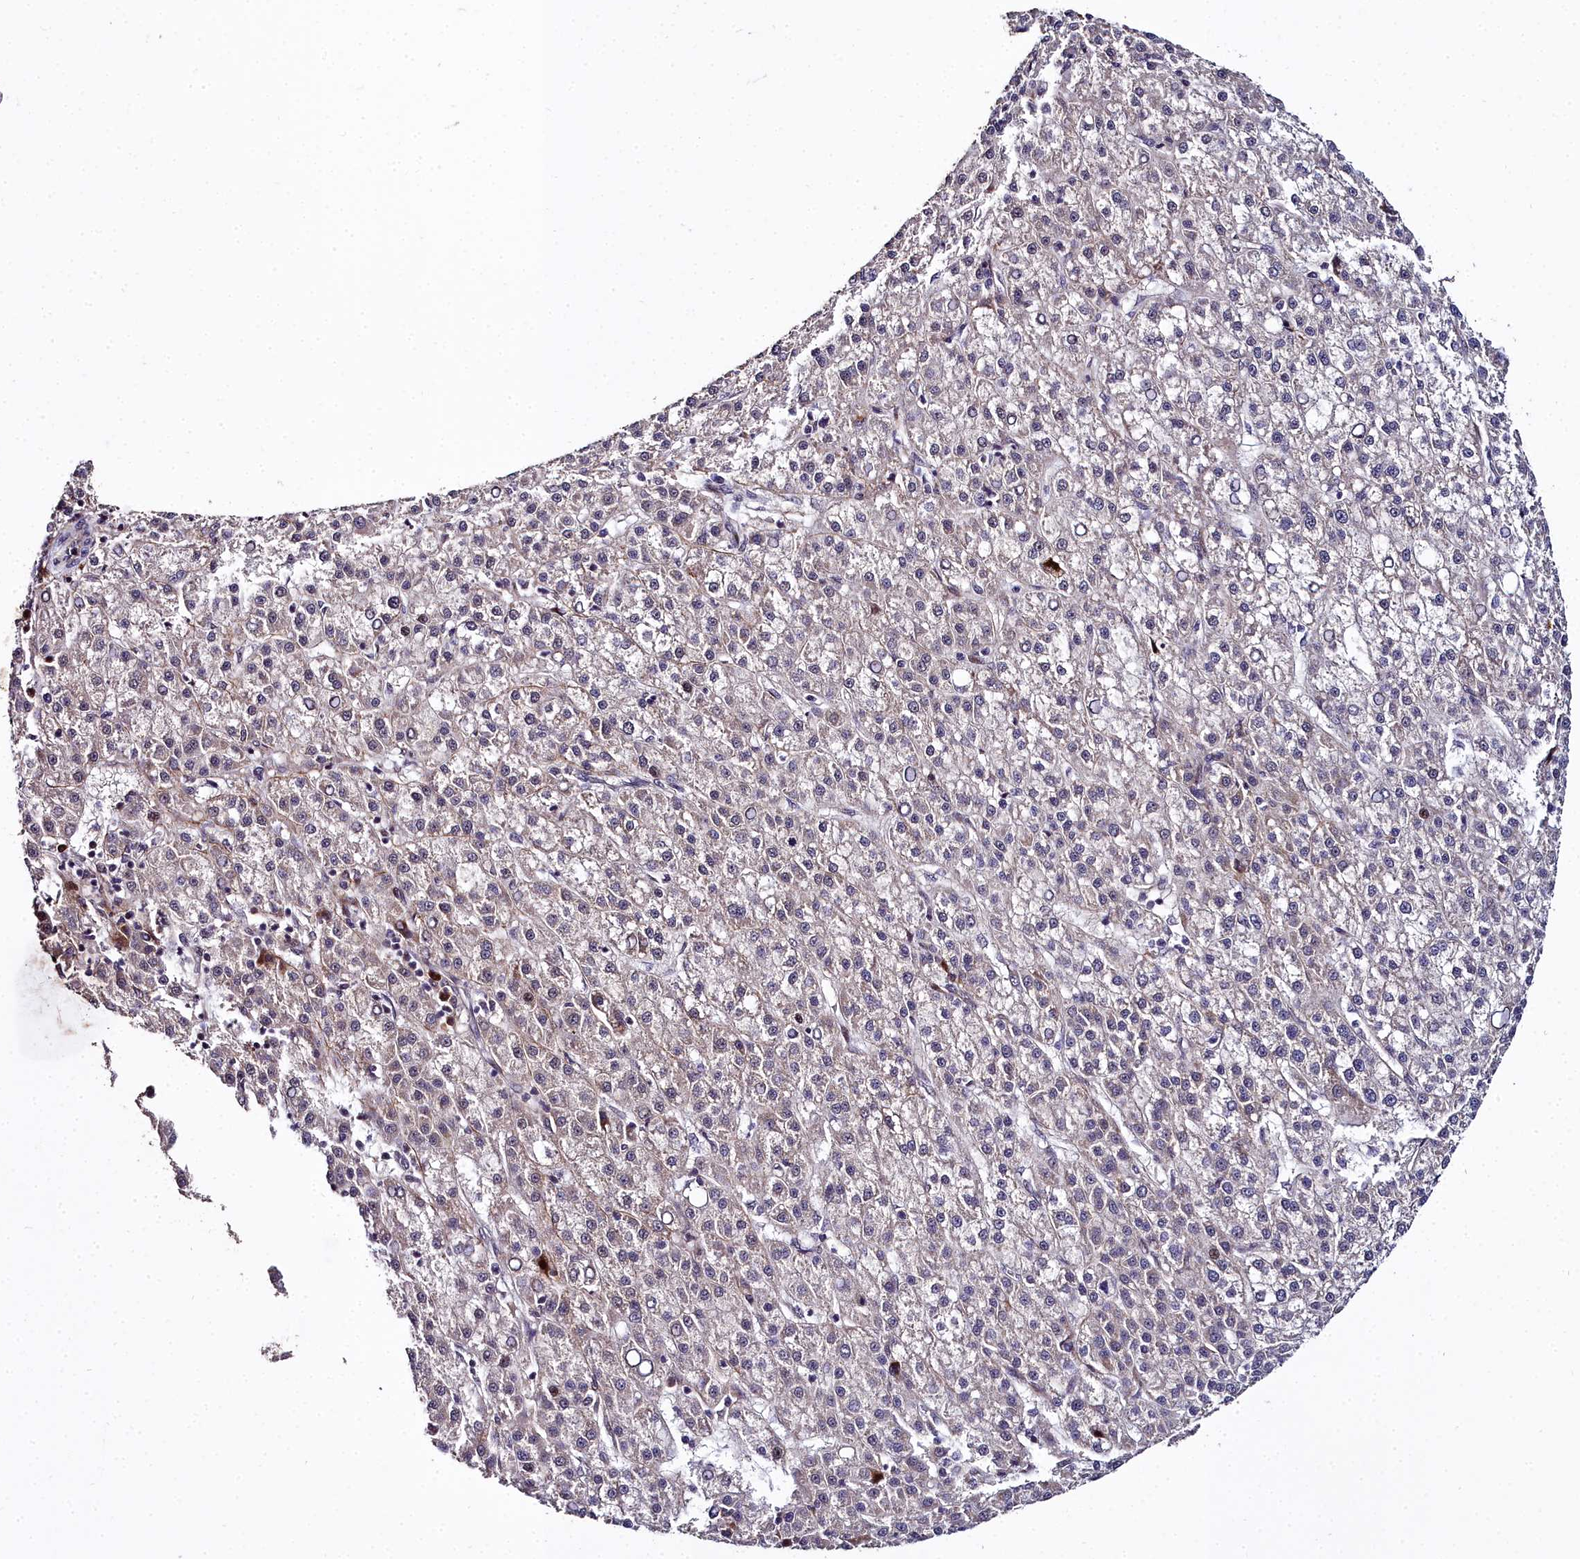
{"staining": {"intensity": "negative", "quantity": "none", "location": "none"}, "tissue": "liver cancer", "cell_type": "Tumor cells", "image_type": "cancer", "snomed": [{"axis": "morphology", "description": "Carcinoma, Hepatocellular, NOS"}, {"axis": "topography", "description": "Liver"}], "caption": "Micrograph shows no protein expression in tumor cells of liver hepatocellular carcinoma tissue. (DAB immunohistochemistry with hematoxylin counter stain).", "gene": "MRPS11", "patient": {"sex": "female", "age": 58}}